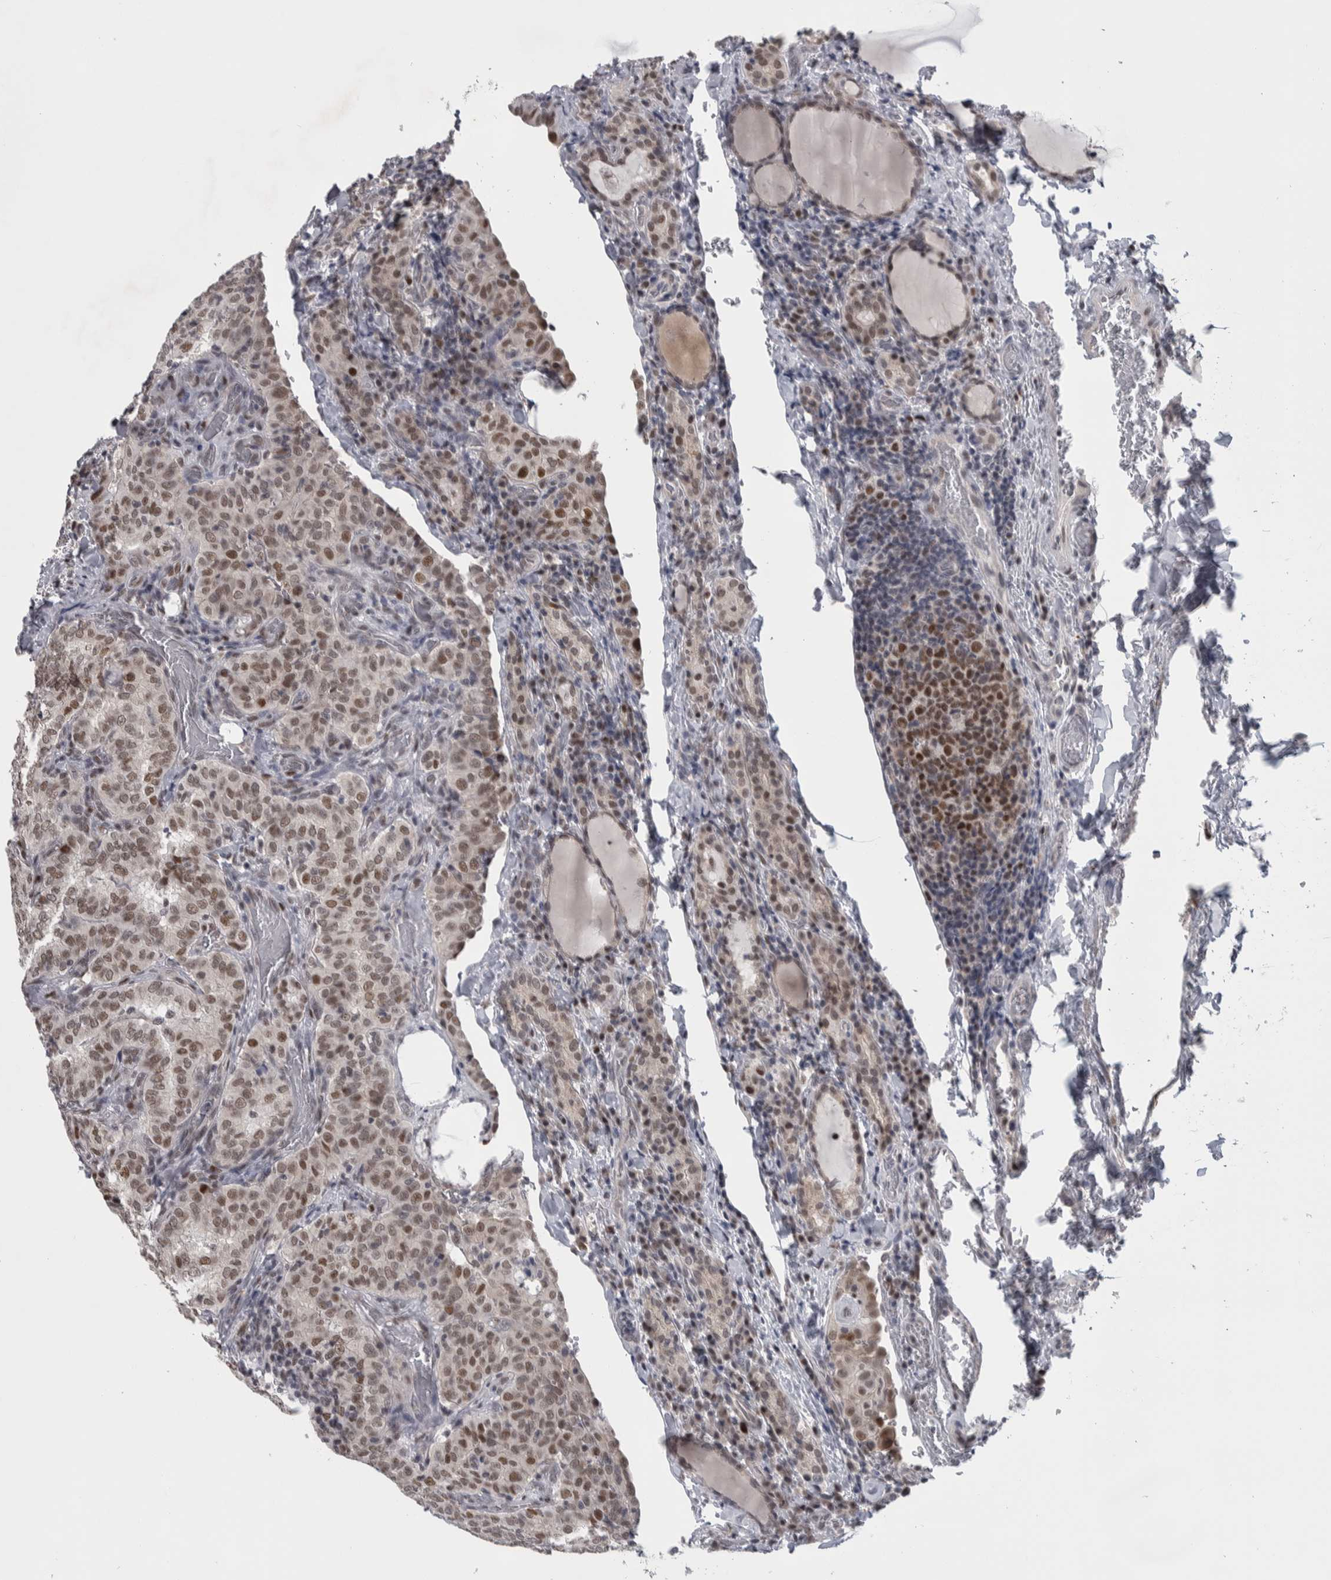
{"staining": {"intensity": "moderate", "quantity": "25%-75%", "location": "nuclear"}, "tissue": "thyroid cancer", "cell_type": "Tumor cells", "image_type": "cancer", "snomed": [{"axis": "morphology", "description": "Normal tissue, NOS"}, {"axis": "morphology", "description": "Papillary adenocarcinoma, NOS"}, {"axis": "topography", "description": "Thyroid gland"}], "caption": "Immunohistochemistry of human thyroid cancer demonstrates medium levels of moderate nuclear expression in about 25%-75% of tumor cells. The staining was performed using DAB, with brown indicating positive protein expression. Nuclei are stained blue with hematoxylin.", "gene": "HEXIM2", "patient": {"sex": "female", "age": 30}}